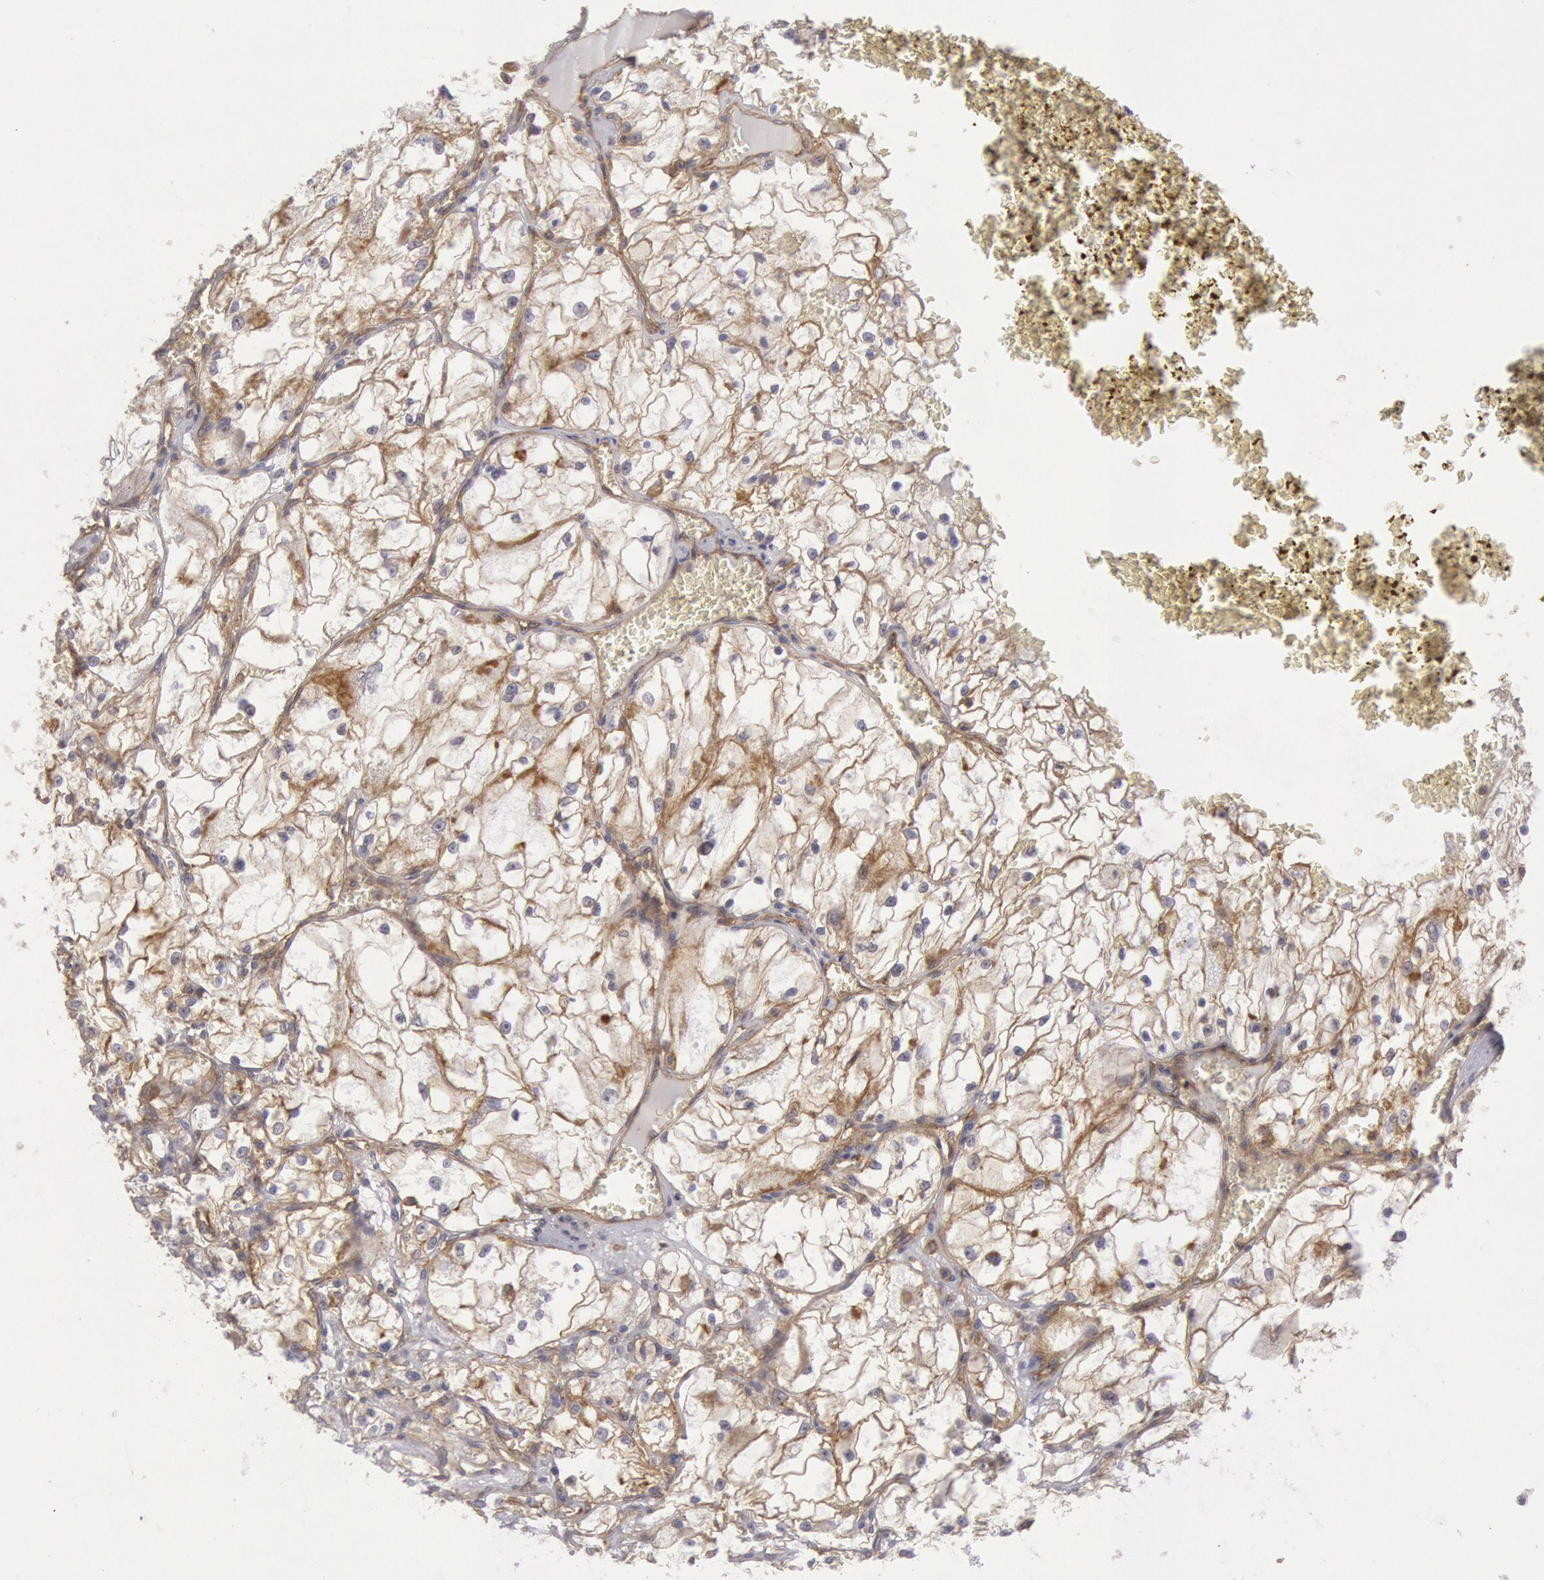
{"staining": {"intensity": "weak", "quantity": "<25%", "location": "cytoplasmic/membranous"}, "tissue": "renal cancer", "cell_type": "Tumor cells", "image_type": "cancer", "snomed": [{"axis": "morphology", "description": "Adenocarcinoma, NOS"}, {"axis": "topography", "description": "Kidney"}], "caption": "Photomicrograph shows no protein positivity in tumor cells of renal cancer (adenocarcinoma) tissue.", "gene": "STX4", "patient": {"sex": "male", "age": 61}}